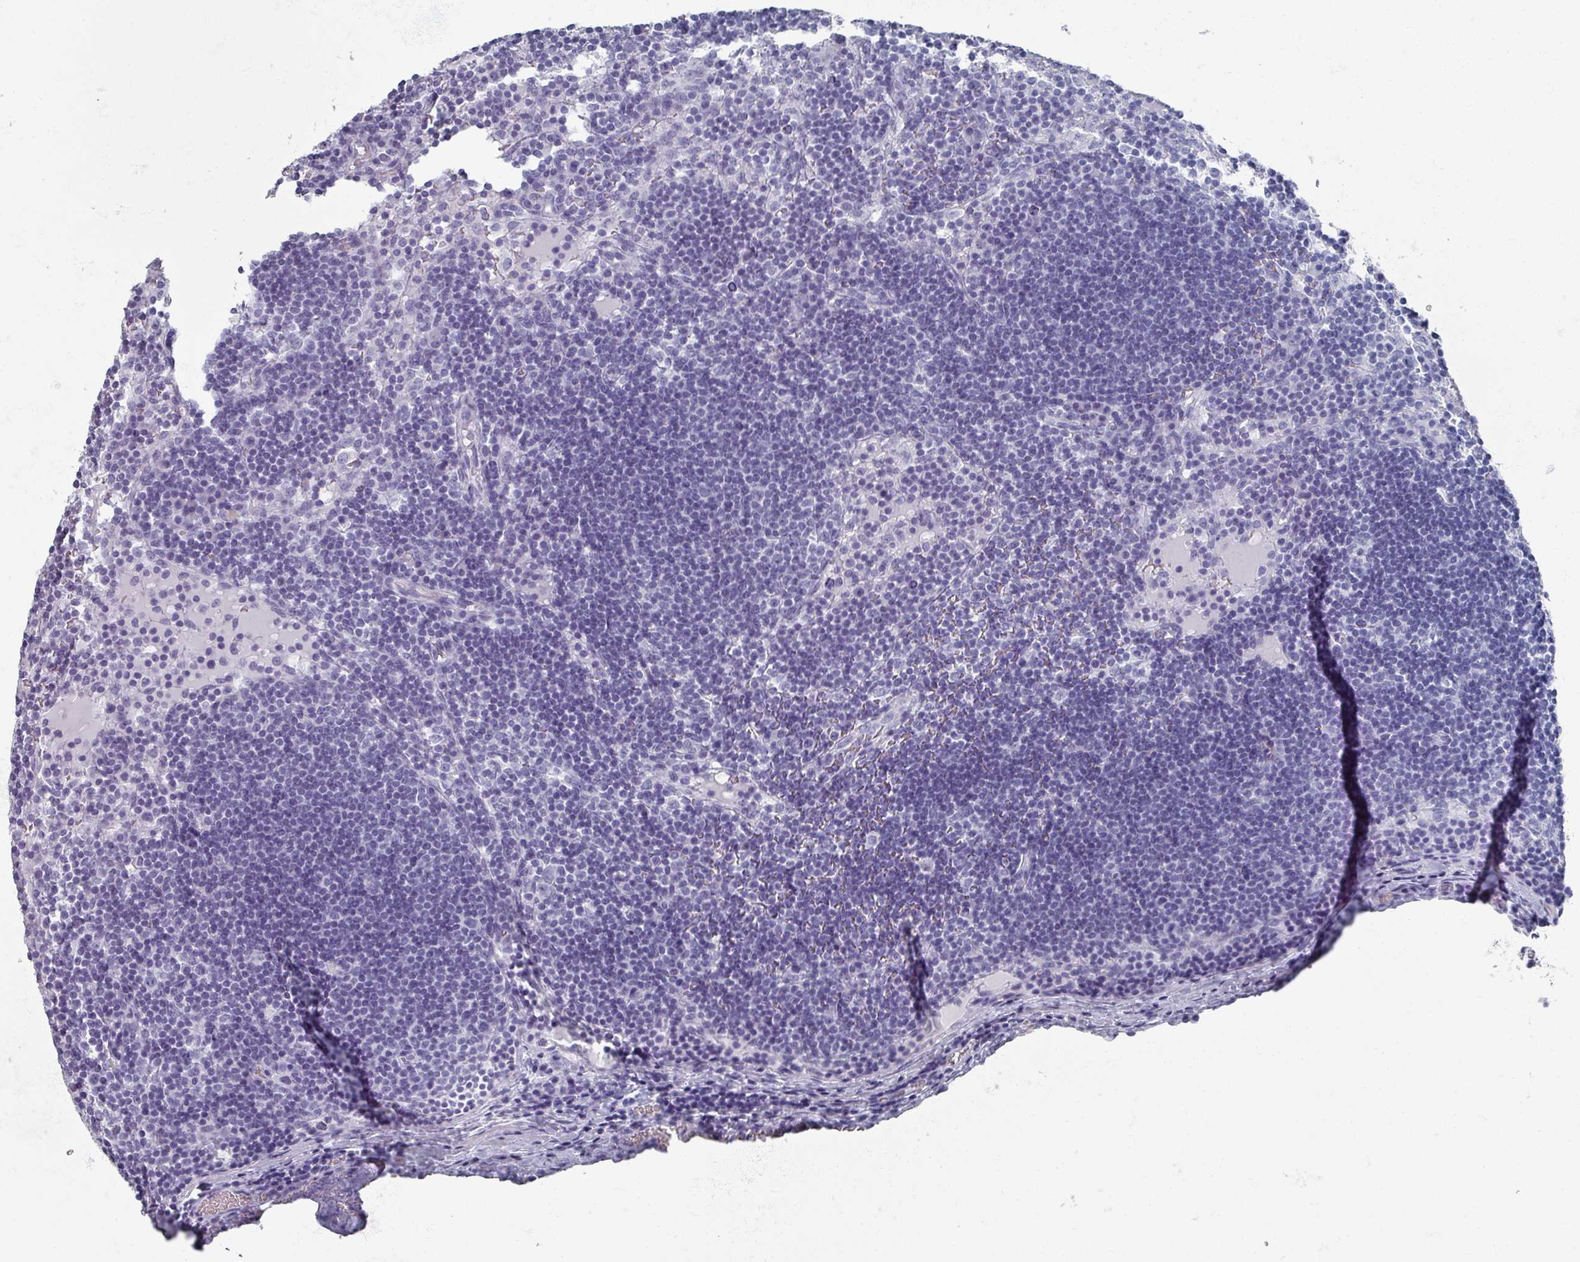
{"staining": {"intensity": "negative", "quantity": "none", "location": "none"}, "tissue": "lymph node", "cell_type": "Germinal center cells", "image_type": "normal", "snomed": [{"axis": "morphology", "description": "Normal tissue, NOS"}, {"axis": "topography", "description": "Lymph node"}], "caption": "Immunohistochemistry of normal human lymph node reveals no staining in germinal center cells. (DAB (3,3'-diaminobenzidine) immunohistochemistry (IHC), high magnification).", "gene": "OMG", "patient": {"sex": "male", "age": 53}}